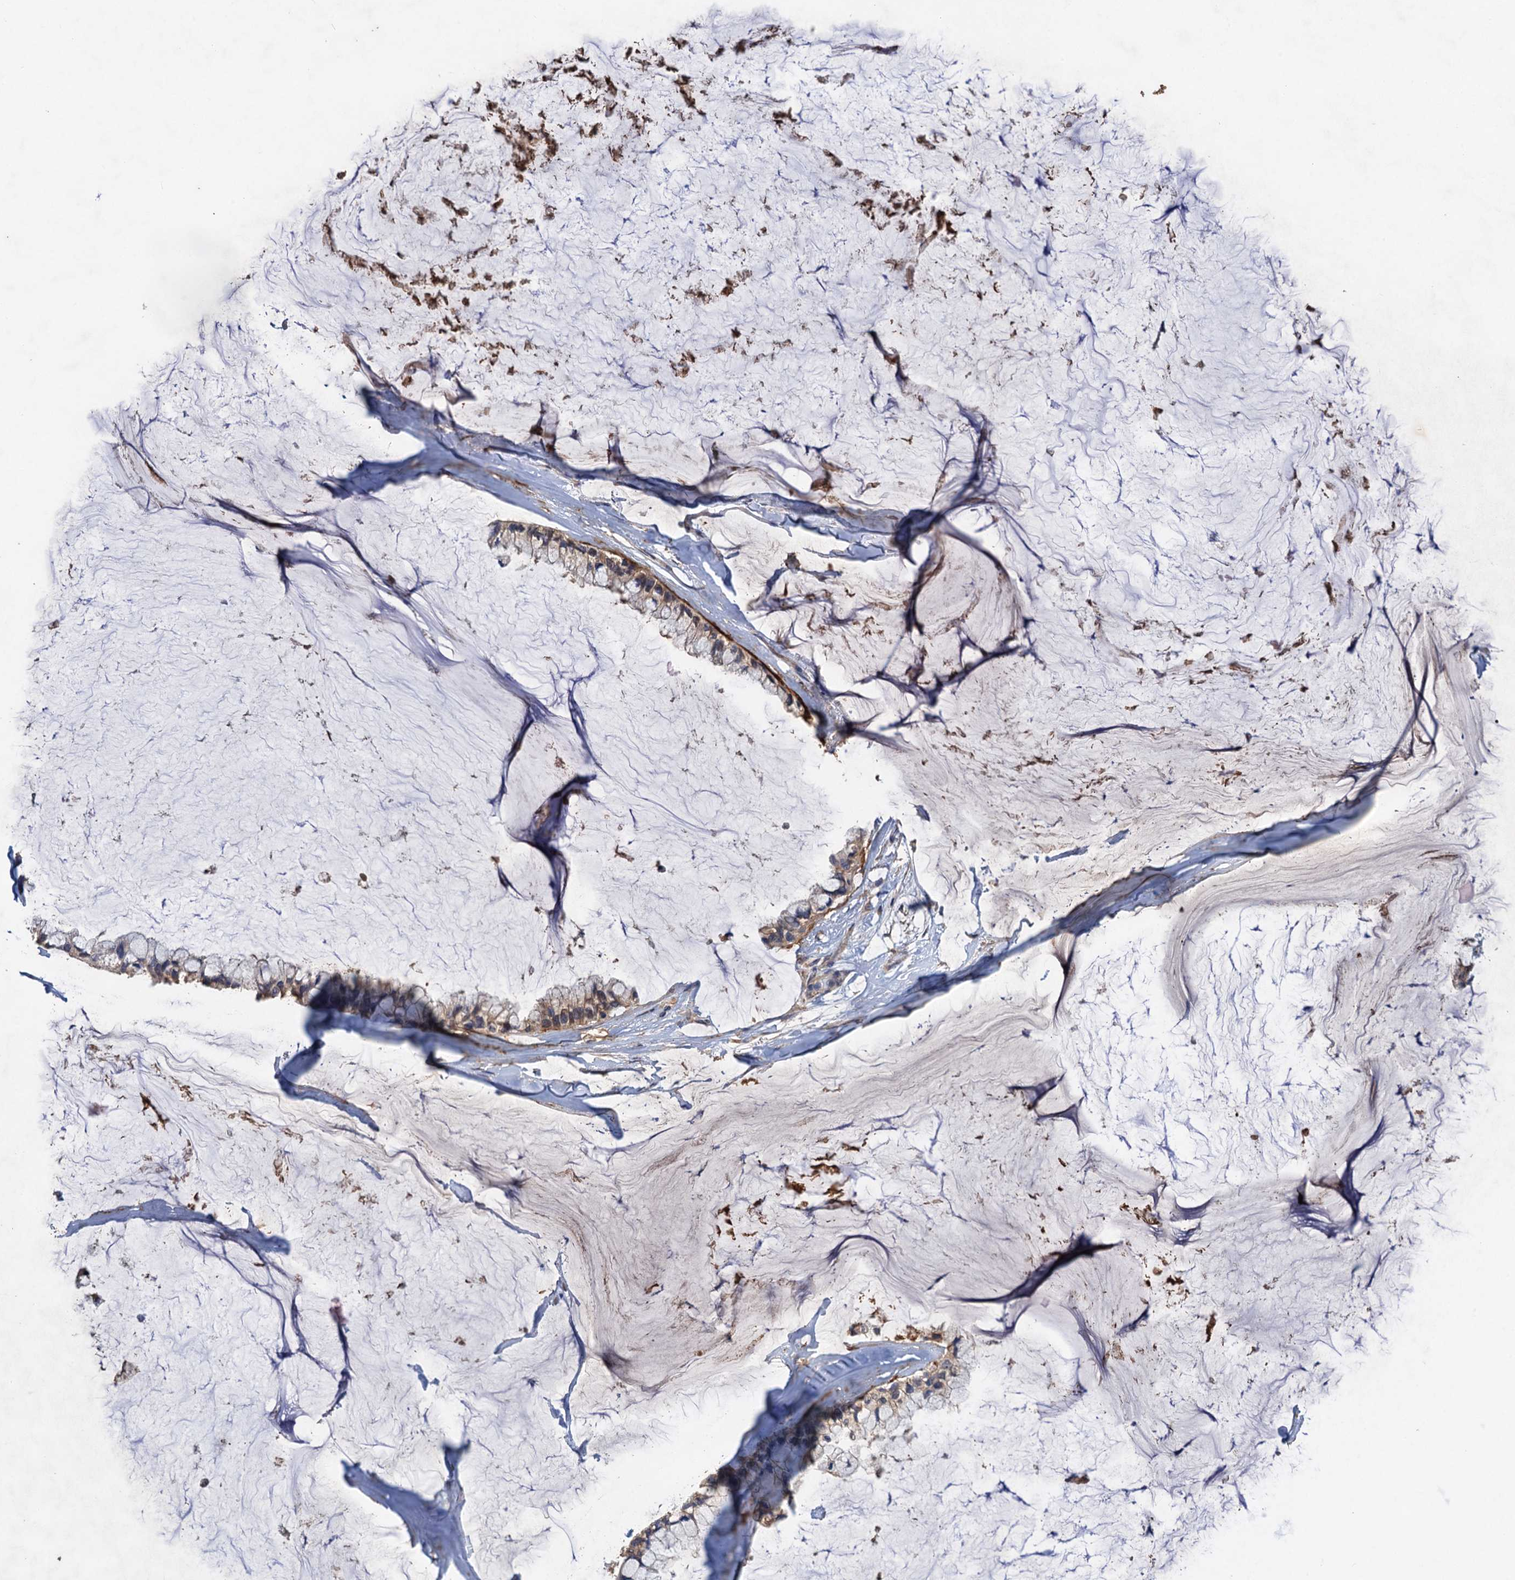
{"staining": {"intensity": "moderate", "quantity": ">75%", "location": "cytoplasmic/membranous"}, "tissue": "ovarian cancer", "cell_type": "Tumor cells", "image_type": "cancer", "snomed": [{"axis": "morphology", "description": "Cystadenocarcinoma, mucinous, NOS"}, {"axis": "topography", "description": "Ovary"}], "caption": "Human mucinous cystadenocarcinoma (ovarian) stained for a protein (brown) shows moderate cytoplasmic/membranous positive staining in about >75% of tumor cells.", "gene": "SCUBE3", "patient": {"sex": "female", "age": 39}}